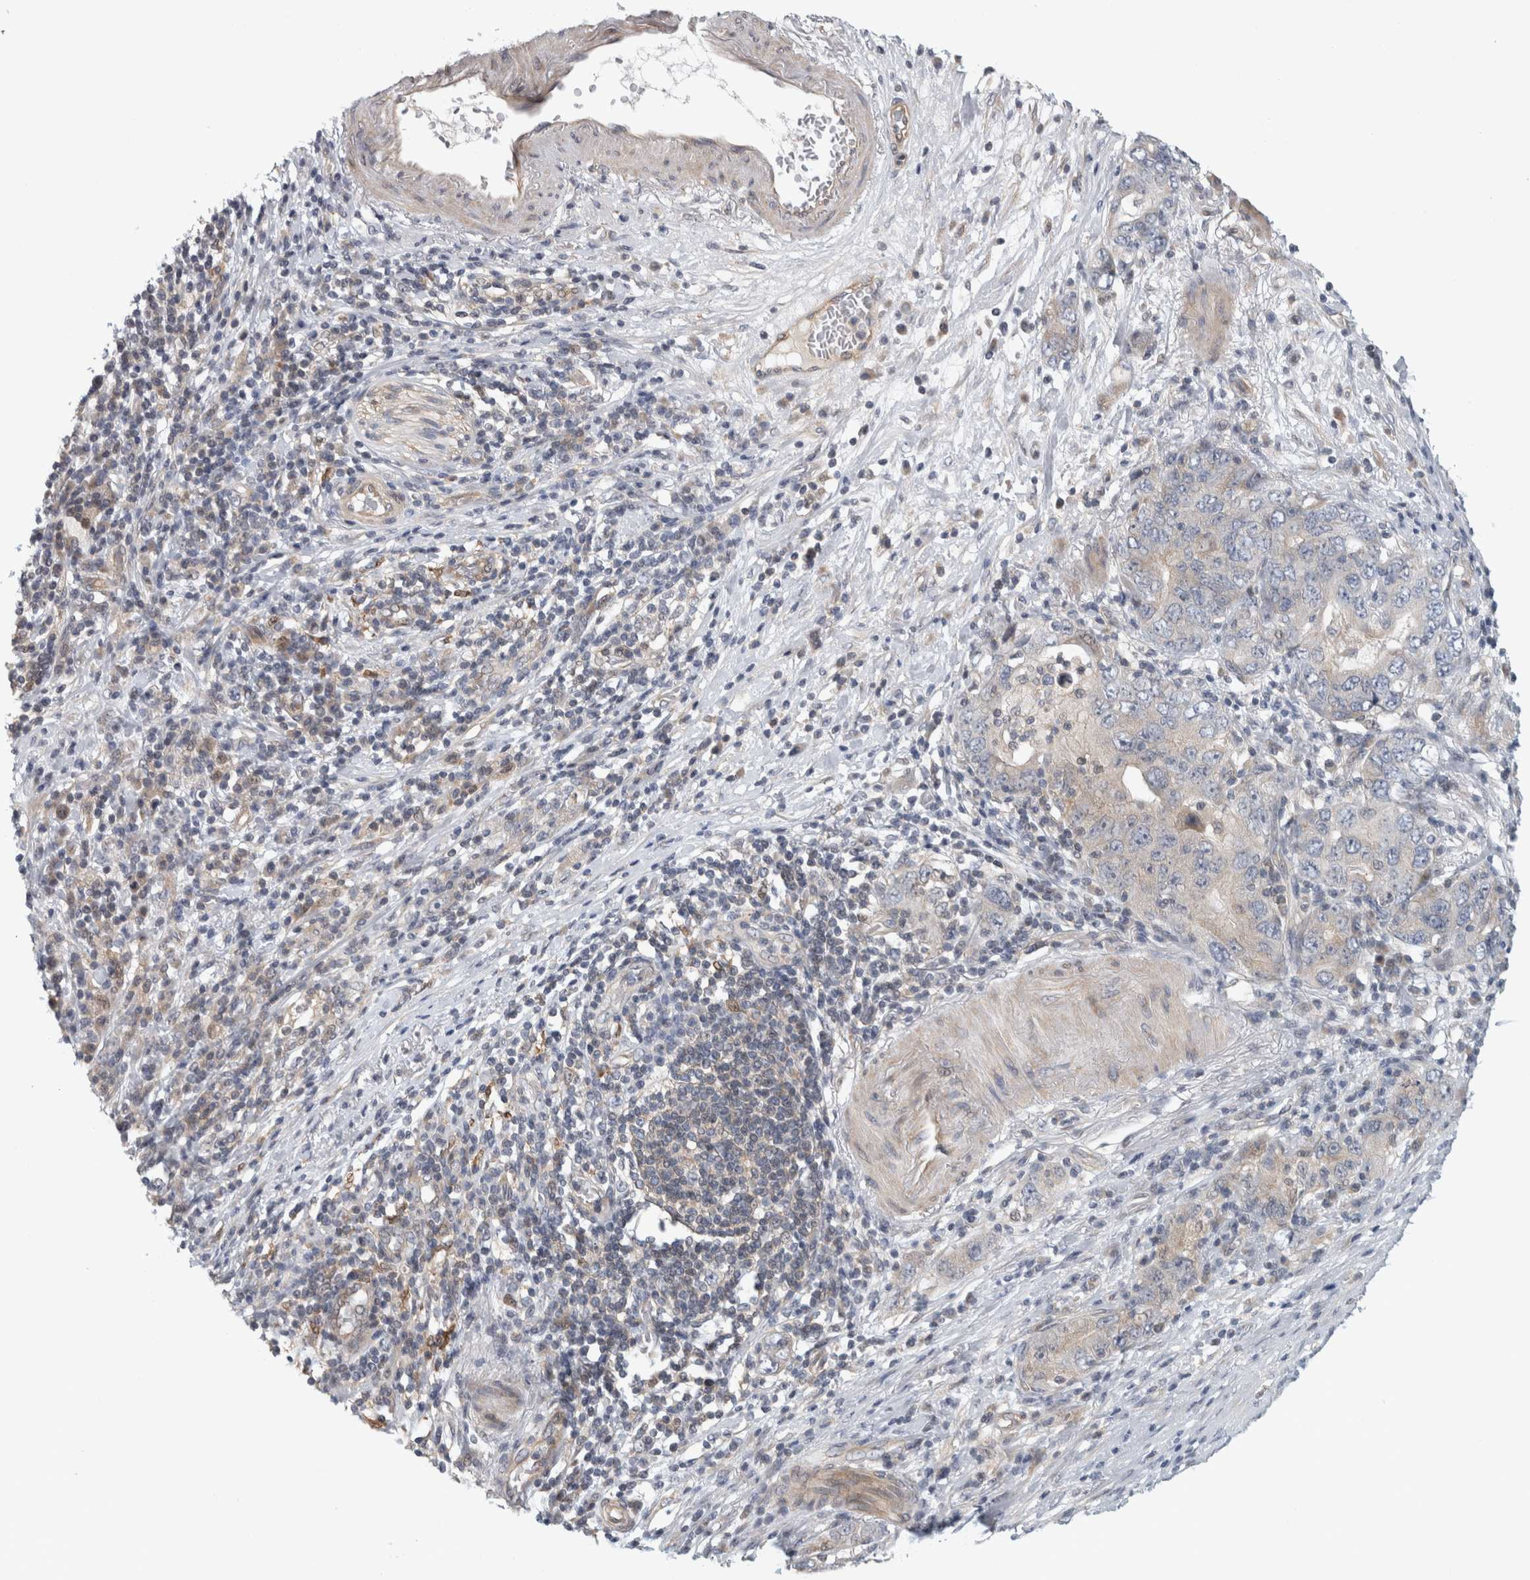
{"staining": {"intensity": "weak", "quantity": "<25%", "location": "nuclear"}, "tissue": "stomach cancer", "cell_type": "Tumor cells", "image_type": "cancer", "snomed": [{"axis": "morphology", "description": "Adenocarcinoma, NOS"}, {"axis": "topography", "description": "Stomach, lower"}], "caption": "This is an immunohistochemistry image of human stomach adenocarcinoma. There is no expression in tumor cells.", "gene": "ZNF804B", "patient": {"sex": "female", "age": 93}}